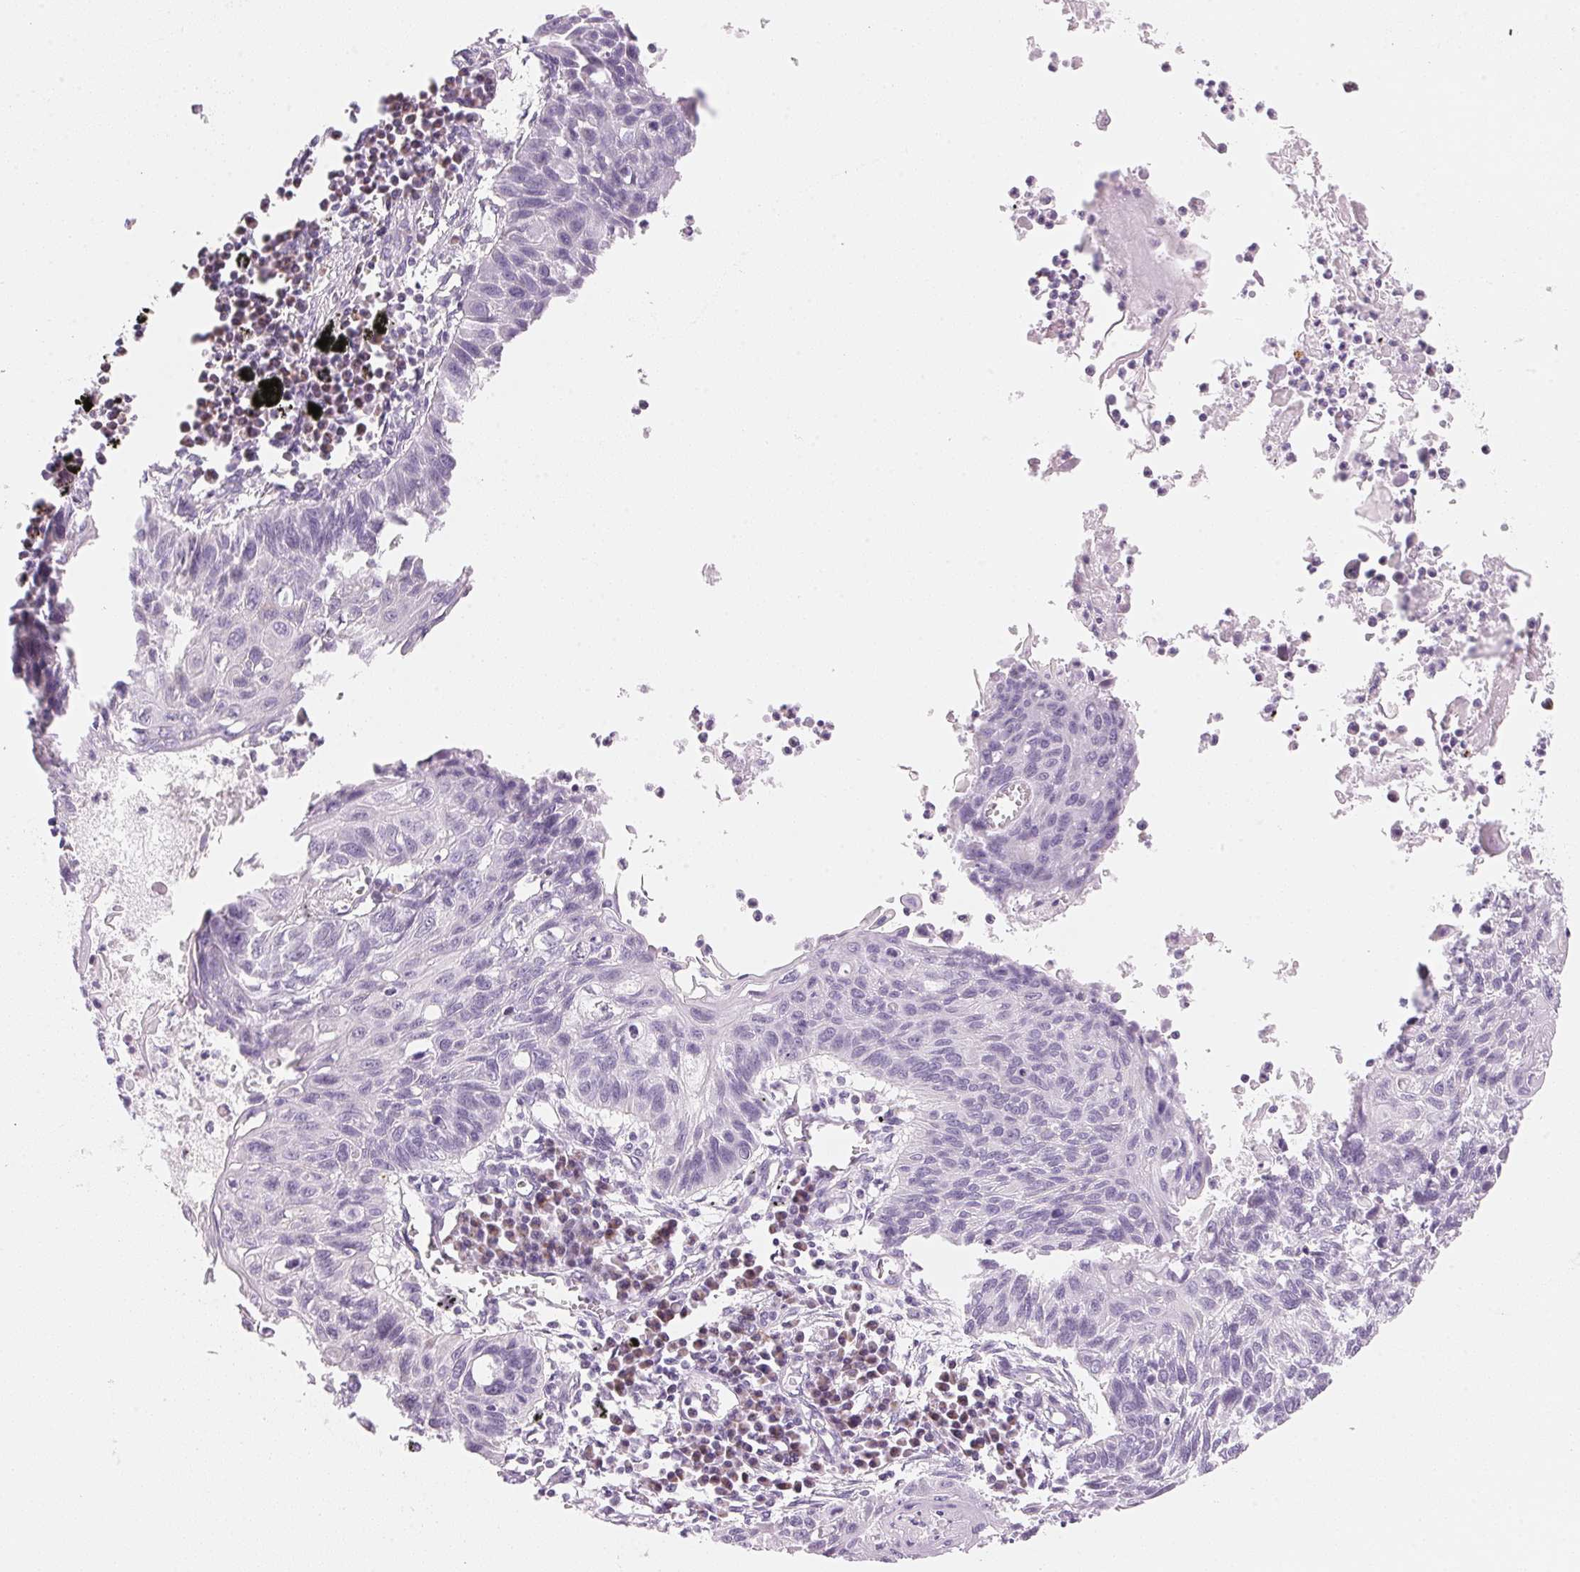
{"staining": {"intensity": "negative", "quantity": "none", "location": "none"}, "tissue": "lung cancer", "cell_type": "Tumor cells", "image_type": "cancer", "snomed": [{"axis": "morphology", "description": "Squamous cell carcinoma, NOS"}, {"axis": "topography", "description": "Lung"}], "caption": "An immunohistochemistry photomicrograph of lung squamous cell carcinoma is shown. There is no staining in tumor cells of lung squamous cell carcinoma.", "gene": "HOXB13", "patient": {"sex": "male", "age": 78}}